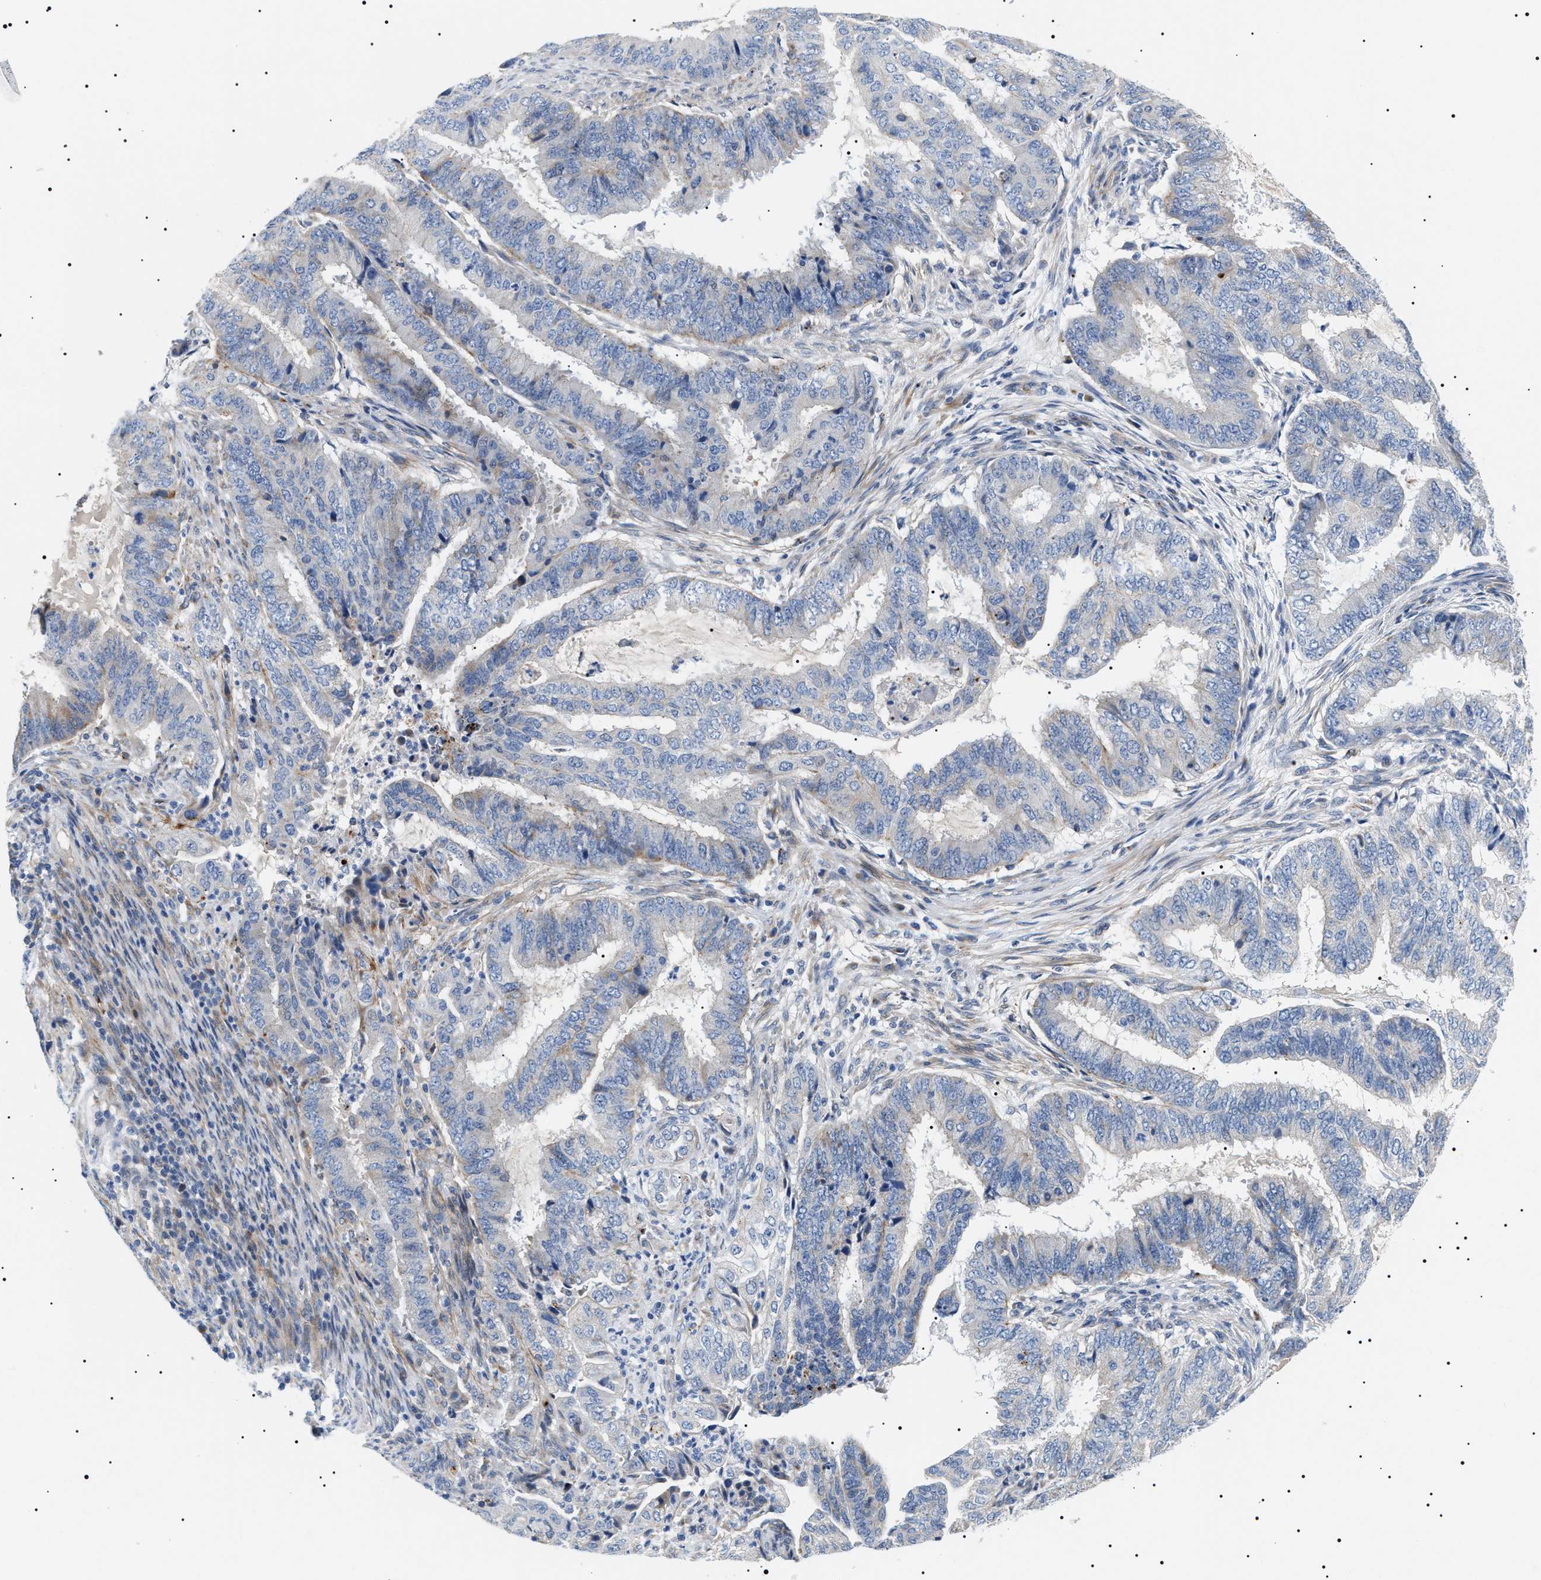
{"staining": {"intensity": "negative", "quantity": "none", "location": "none"}, "tissue": "endometrial cancer", "cell_type": "Tumor cells", "image_type": "cancer", "snomed": [{"axis": "morphology", "description": "Adenocarcinoma, NOS"}, {"axis": "topography", "description": "Endometrium"}], "caption": "Histopathology image shows no protein staining in tumor cells of endometrial cancer tissue.", "gene": "TMEM222", "patient": {"sex": "female", "age": 51}}